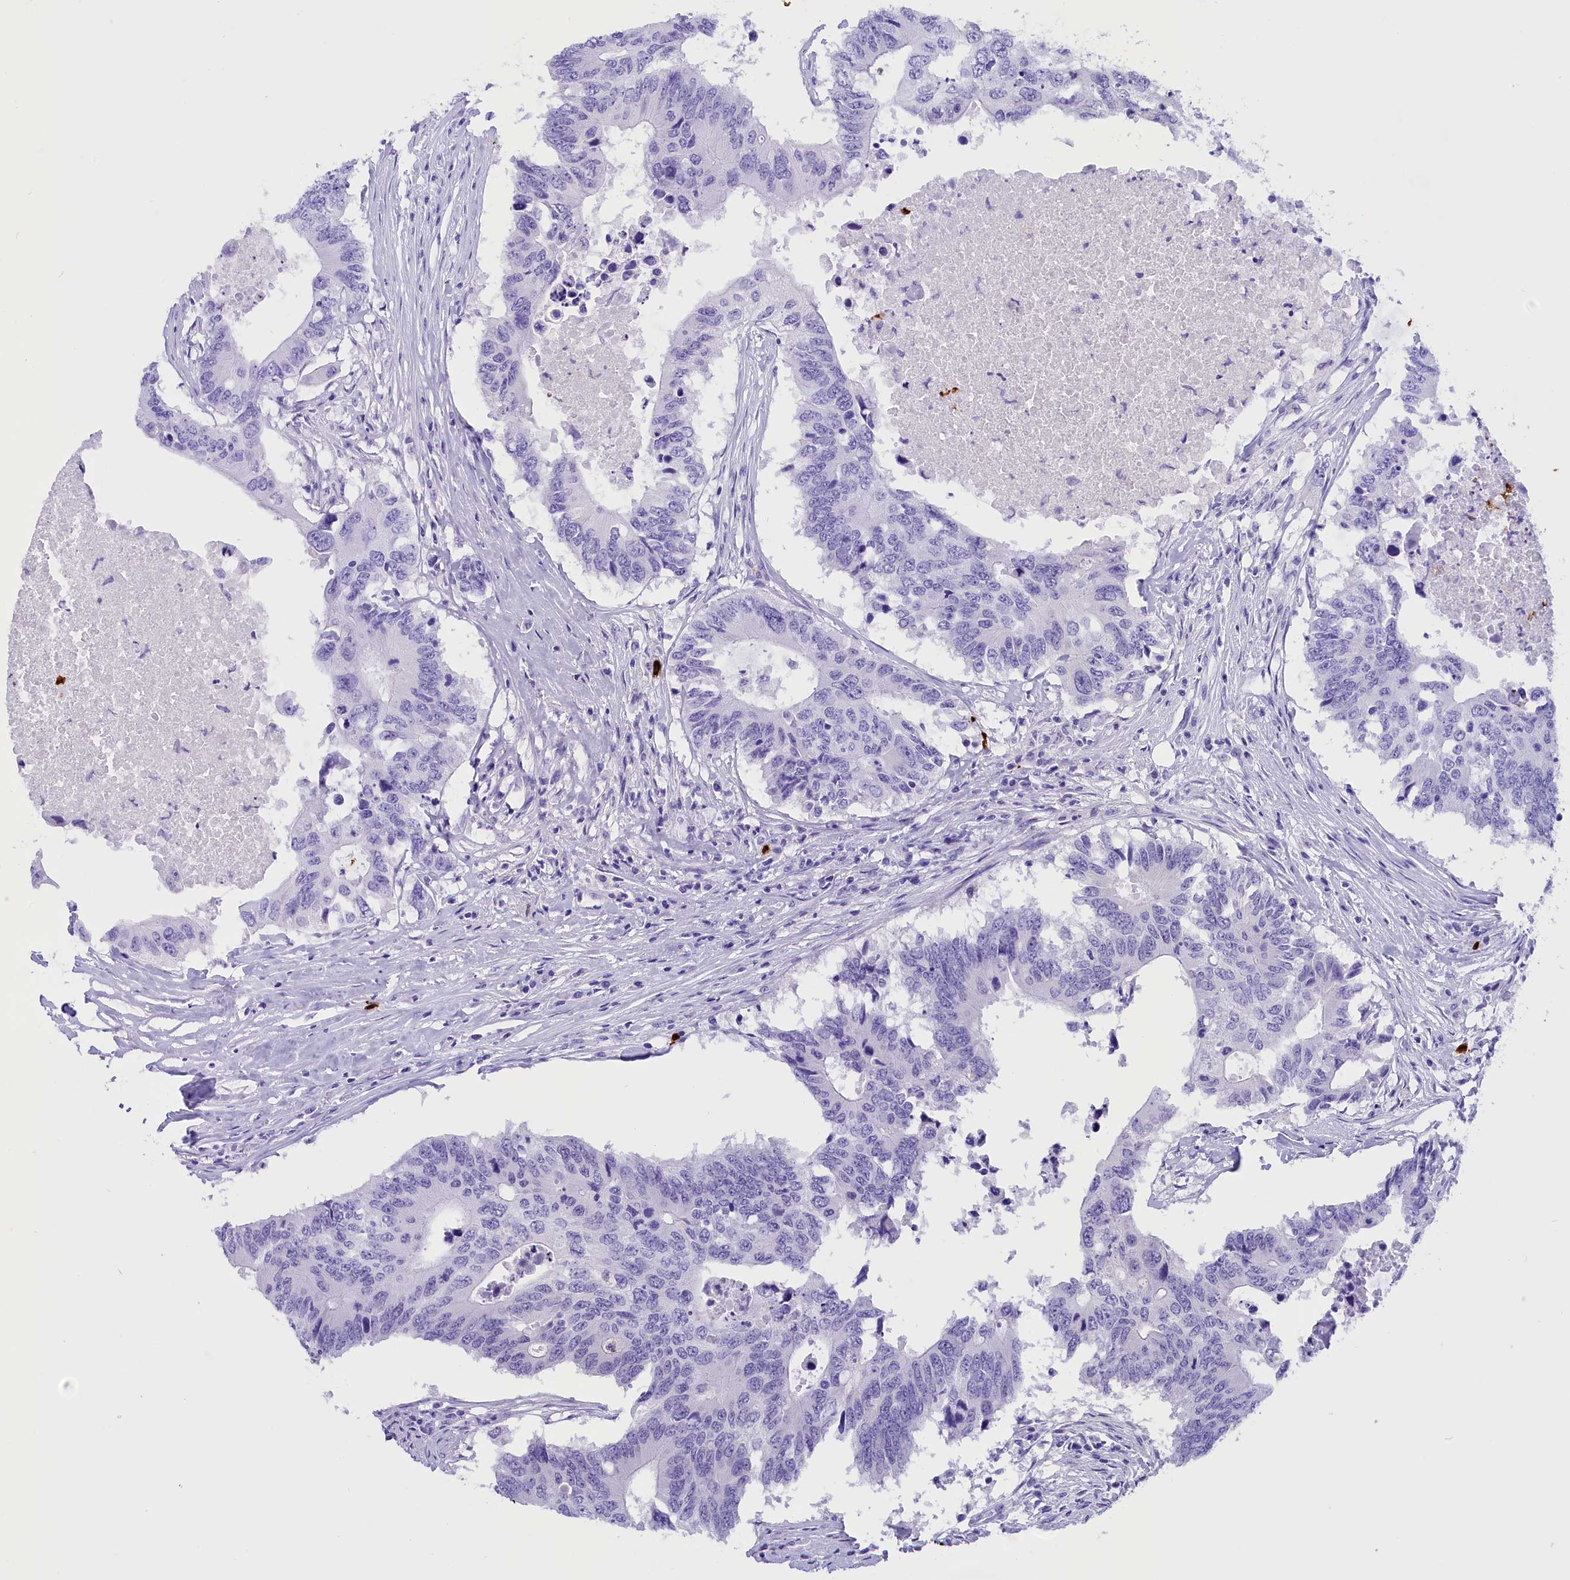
{"staining": {"intensity": "negative", "quantity": "none", "location": "none"}, "tissue": "colorectal cancer", "cell_type": "Tumor cells", "image_type": "cancer", "snomed": [{"axis": "morphology", "description": "Adenocarcinoma, NOS"}, {"axis": "topography", "description": "Colon"}], "caption": "A micrograph of human colorectal cancer (adenocarcinoma) is negative for staining in tumor cells.", "gene": "CLC", "patient": {"sex": "male", "age": 71}}